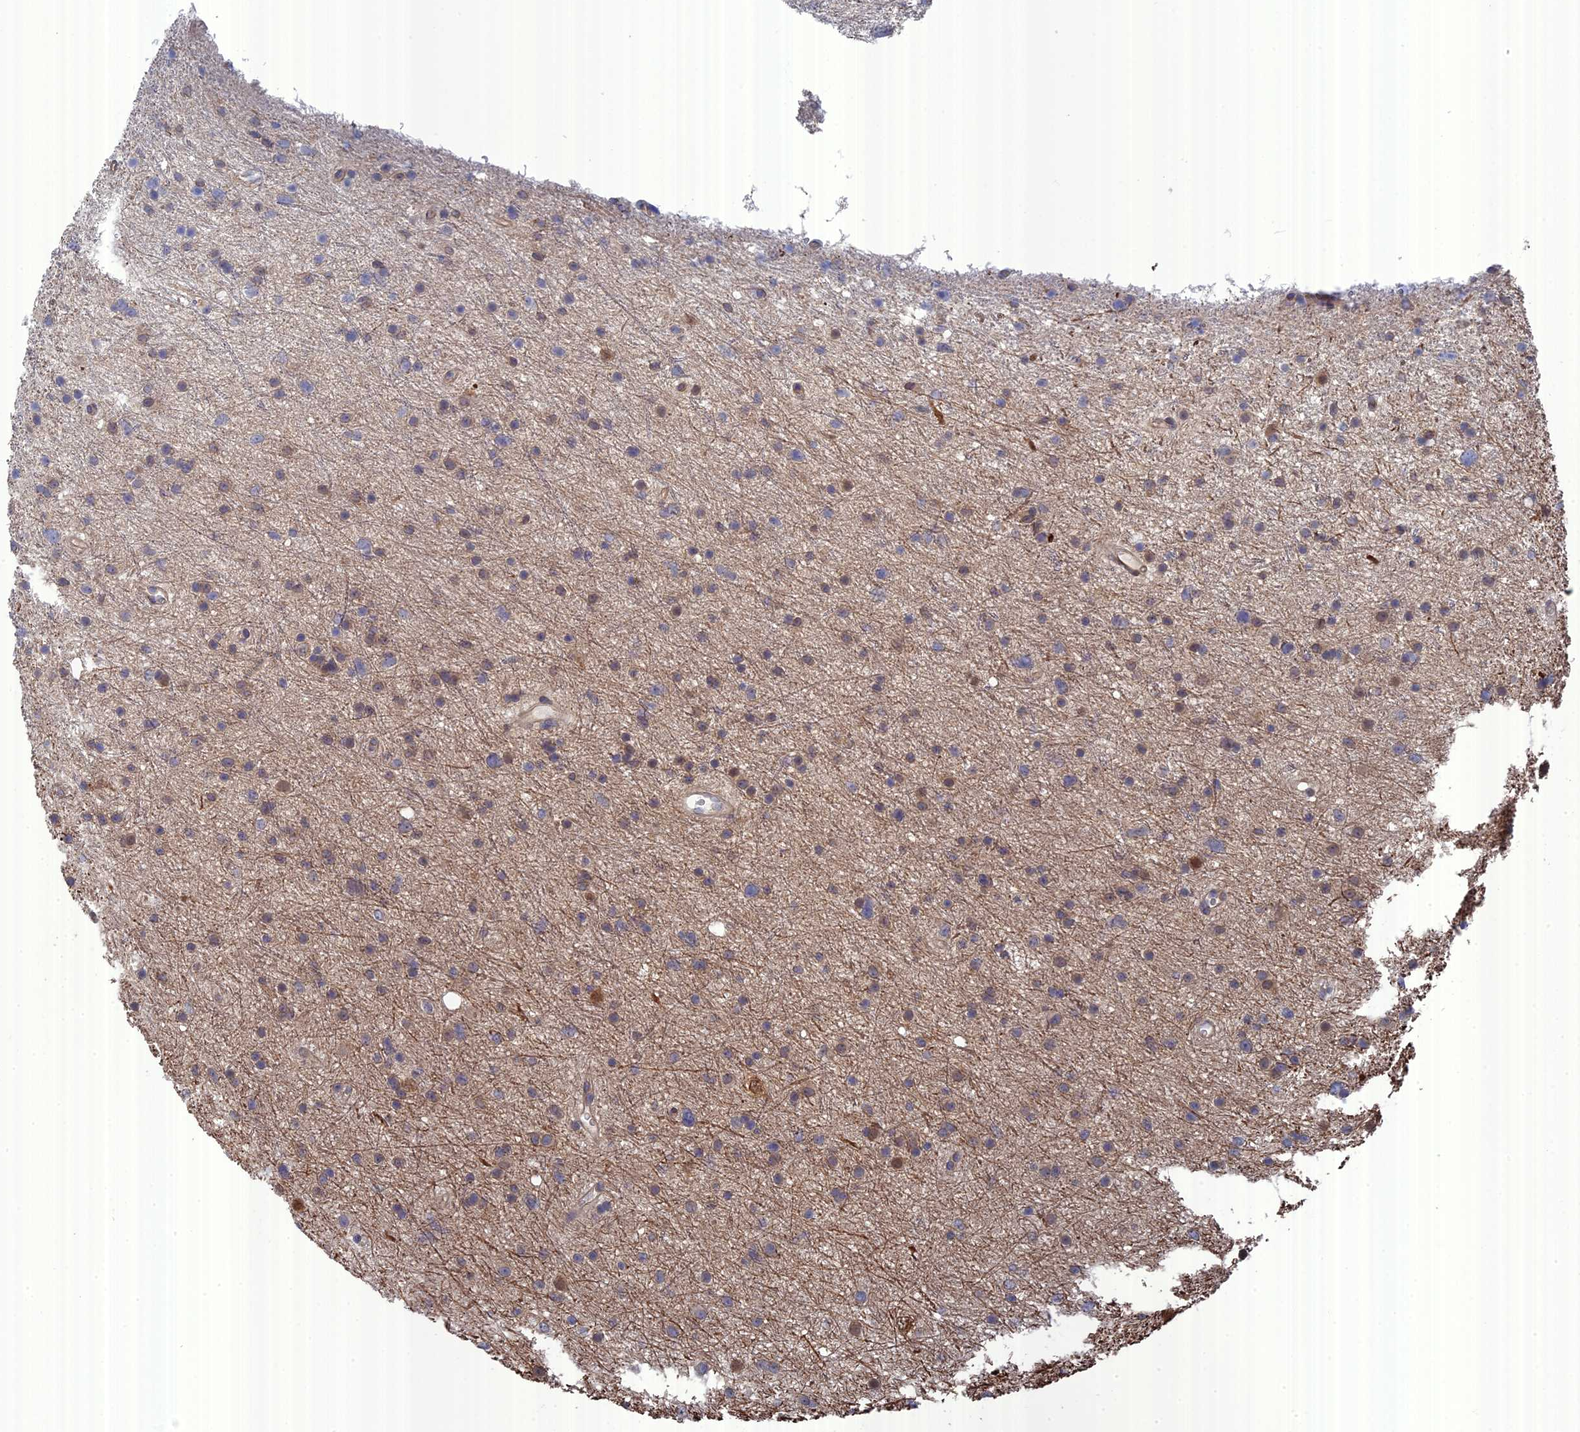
{"staining": {"intensity": "weak", "quantity": "<25%", "location": "cytoplasmic/membranous"}, "tissue": "glioma", "cell_type": "Tumor cells", "image_type": "cancer", "snomed": [{"axis": "morphology", "description": "Glioma, malignant, Low grade"}, {"axis": "topography", "description": "Cerebral cortex"}], "caption": "Tumor cells are negative for protein expression in human malignant glioma (low-grade). (DAB (3,3'-diaminobenzidine) immunohistochemistry (IHC), high magnification).", "gene": "TMEM161A", "patient": {"sex": "female", "age": 39}}